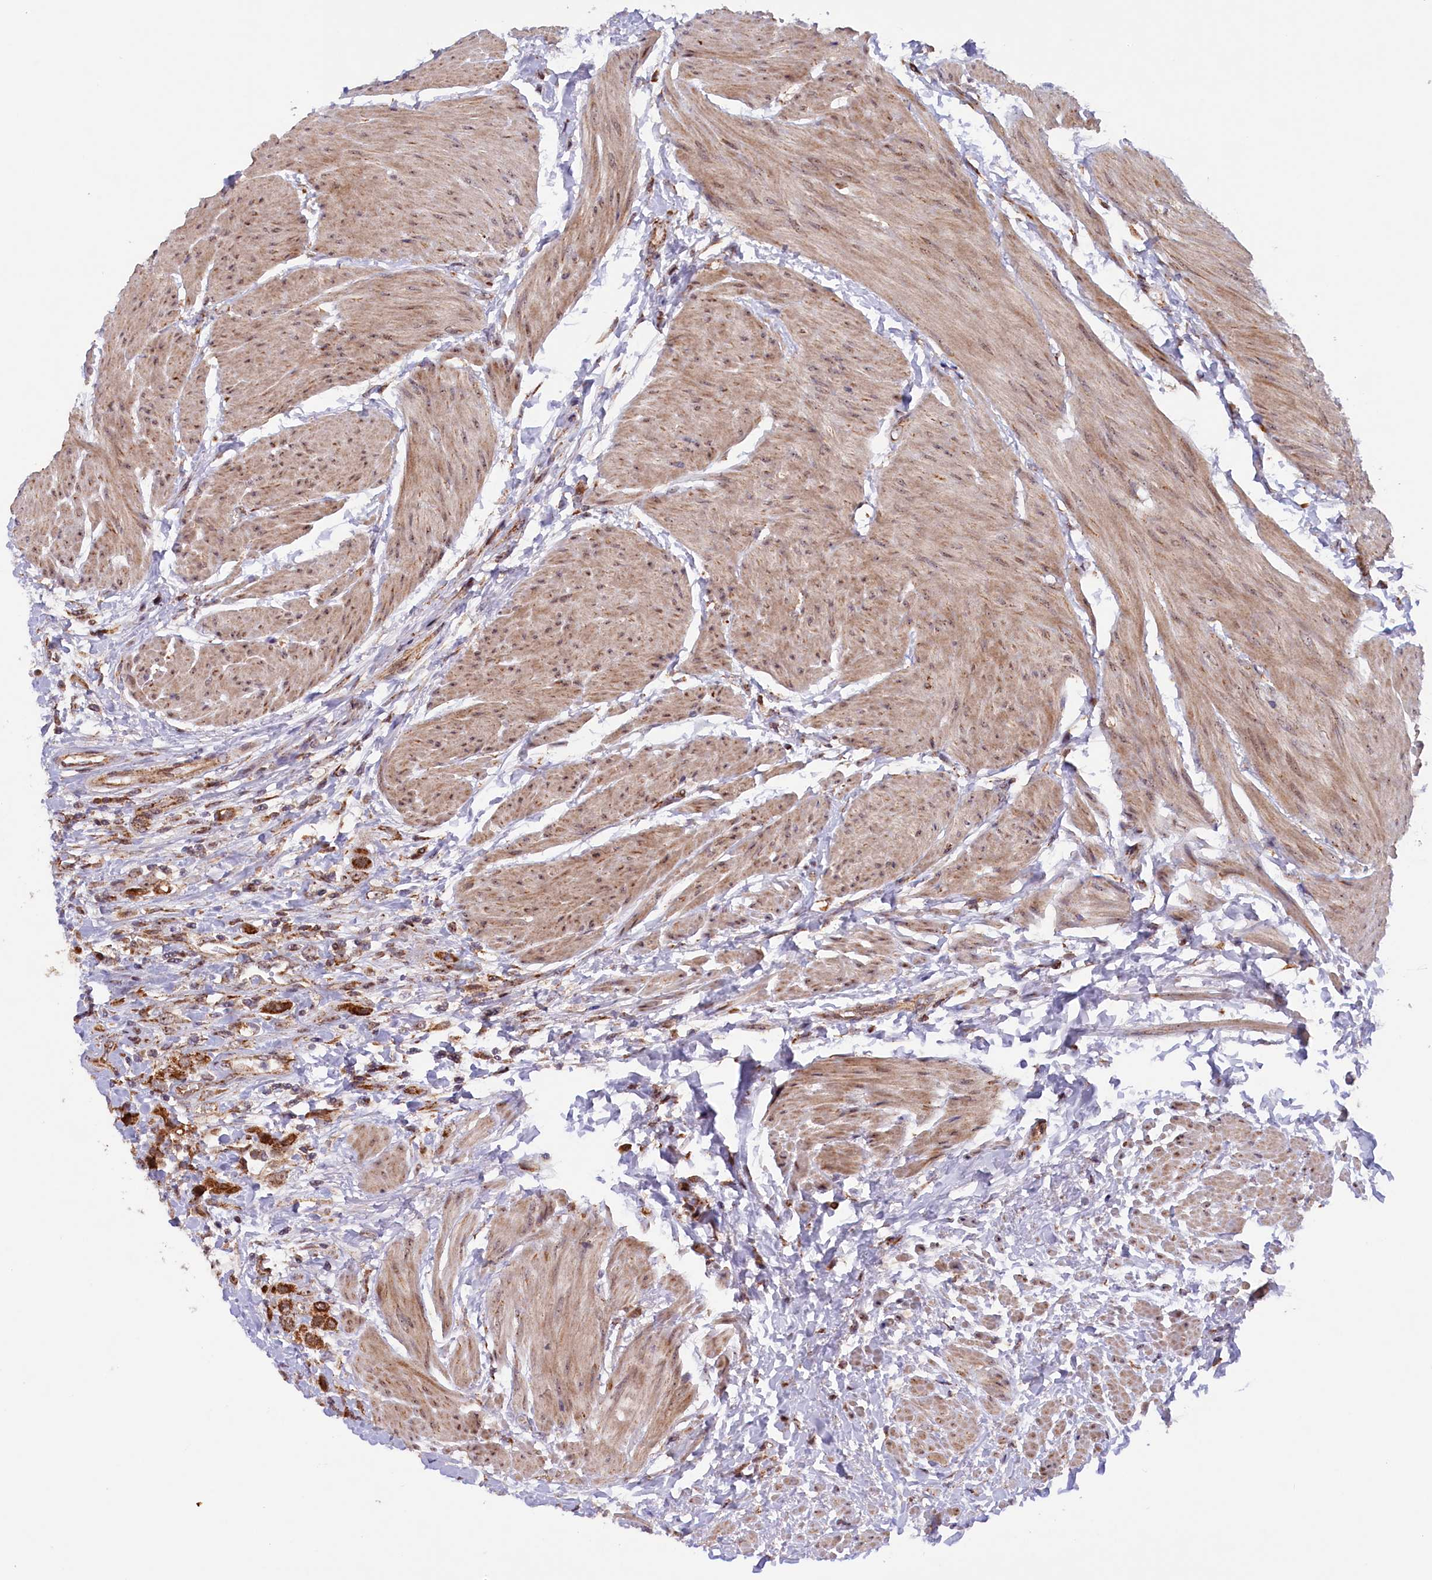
{"staining": {"intensity": "strong", "quantity": ">75%", "location": "cytoplasmic/membranous"}, "tissue": "urothelial cancer", "cell_type": "Tumor cells", "image_type": "cancer", "snomed": [{"axis": "morphology", "description": "Urothelial carcinoma, High grade"}, {"axis": "topography", "description": "Urinary bladder"}], "caption": "Immunohistochemistry (IHC) of human urothelial cancer shows high levels of strong cytoplasmic/membranous staining in about >75% of tumor cells.", "gene": "DUS3L", "patient": {"sex": "male", "age": 50}}